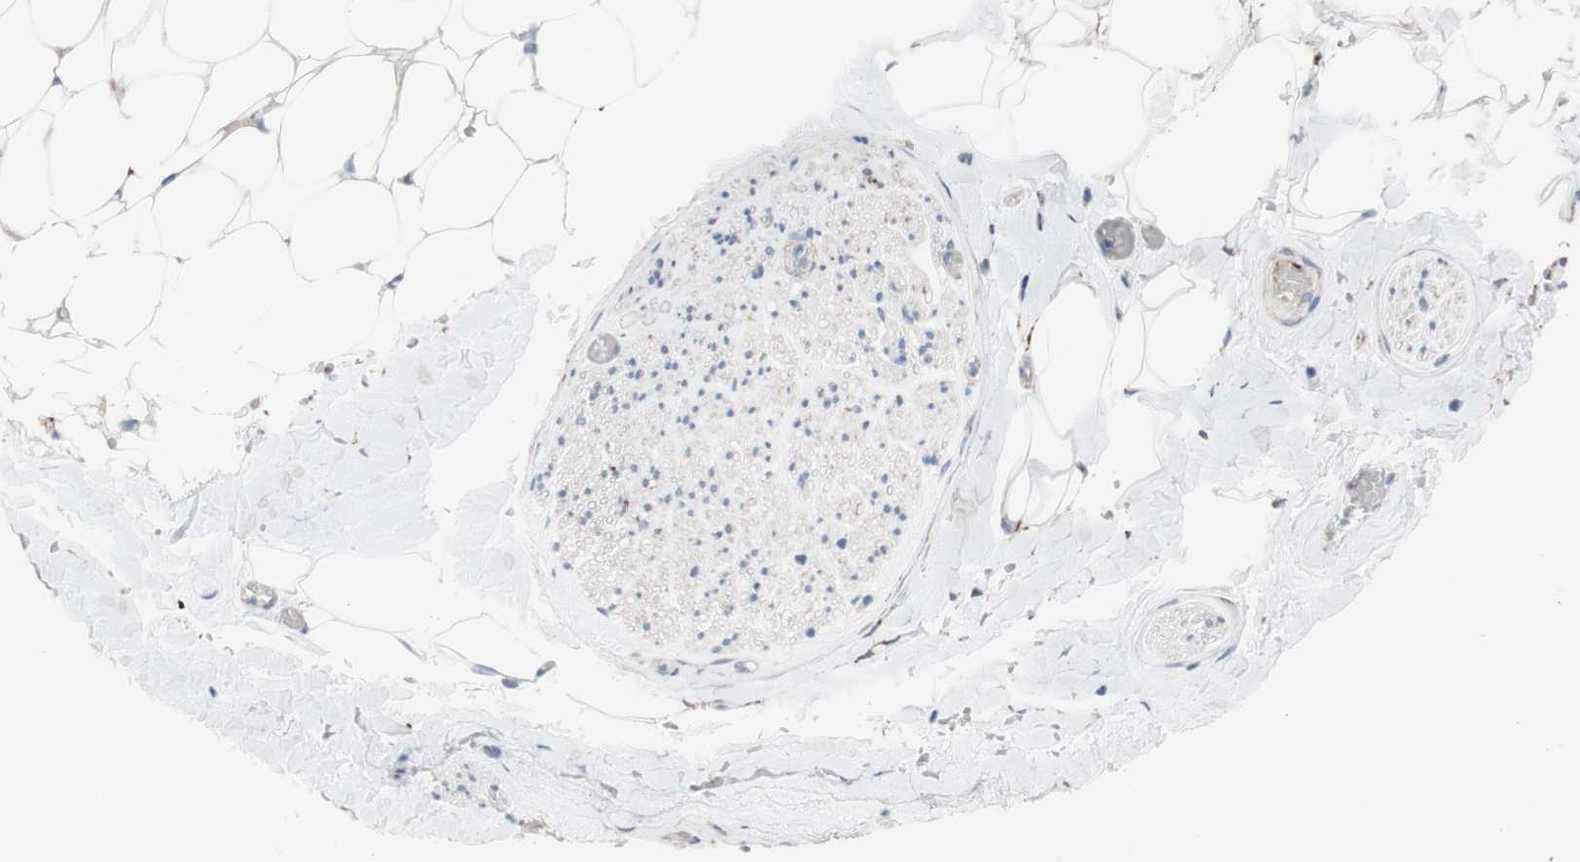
{"staining": {"intensity": "negative", "quantity": "none", "location": "none"}, "tissue": "adipose tissue", "cell_type": "Adipocytes", "image_type": "normal", "snomed": [{"axis": "morphology", "description": "Normal tissue, NOS"}, {"axis": "topography", "description": "Peripheral nerve tissue"}], "caption": "Immunohistochemistry (IHC) micrograph of benign adipose tissue: human adipose tissue stained with DAB shows no significant protein expression in adipocytes.", "gene": "AGPAT5", "patient": {"sex": "male", "age": 70}}